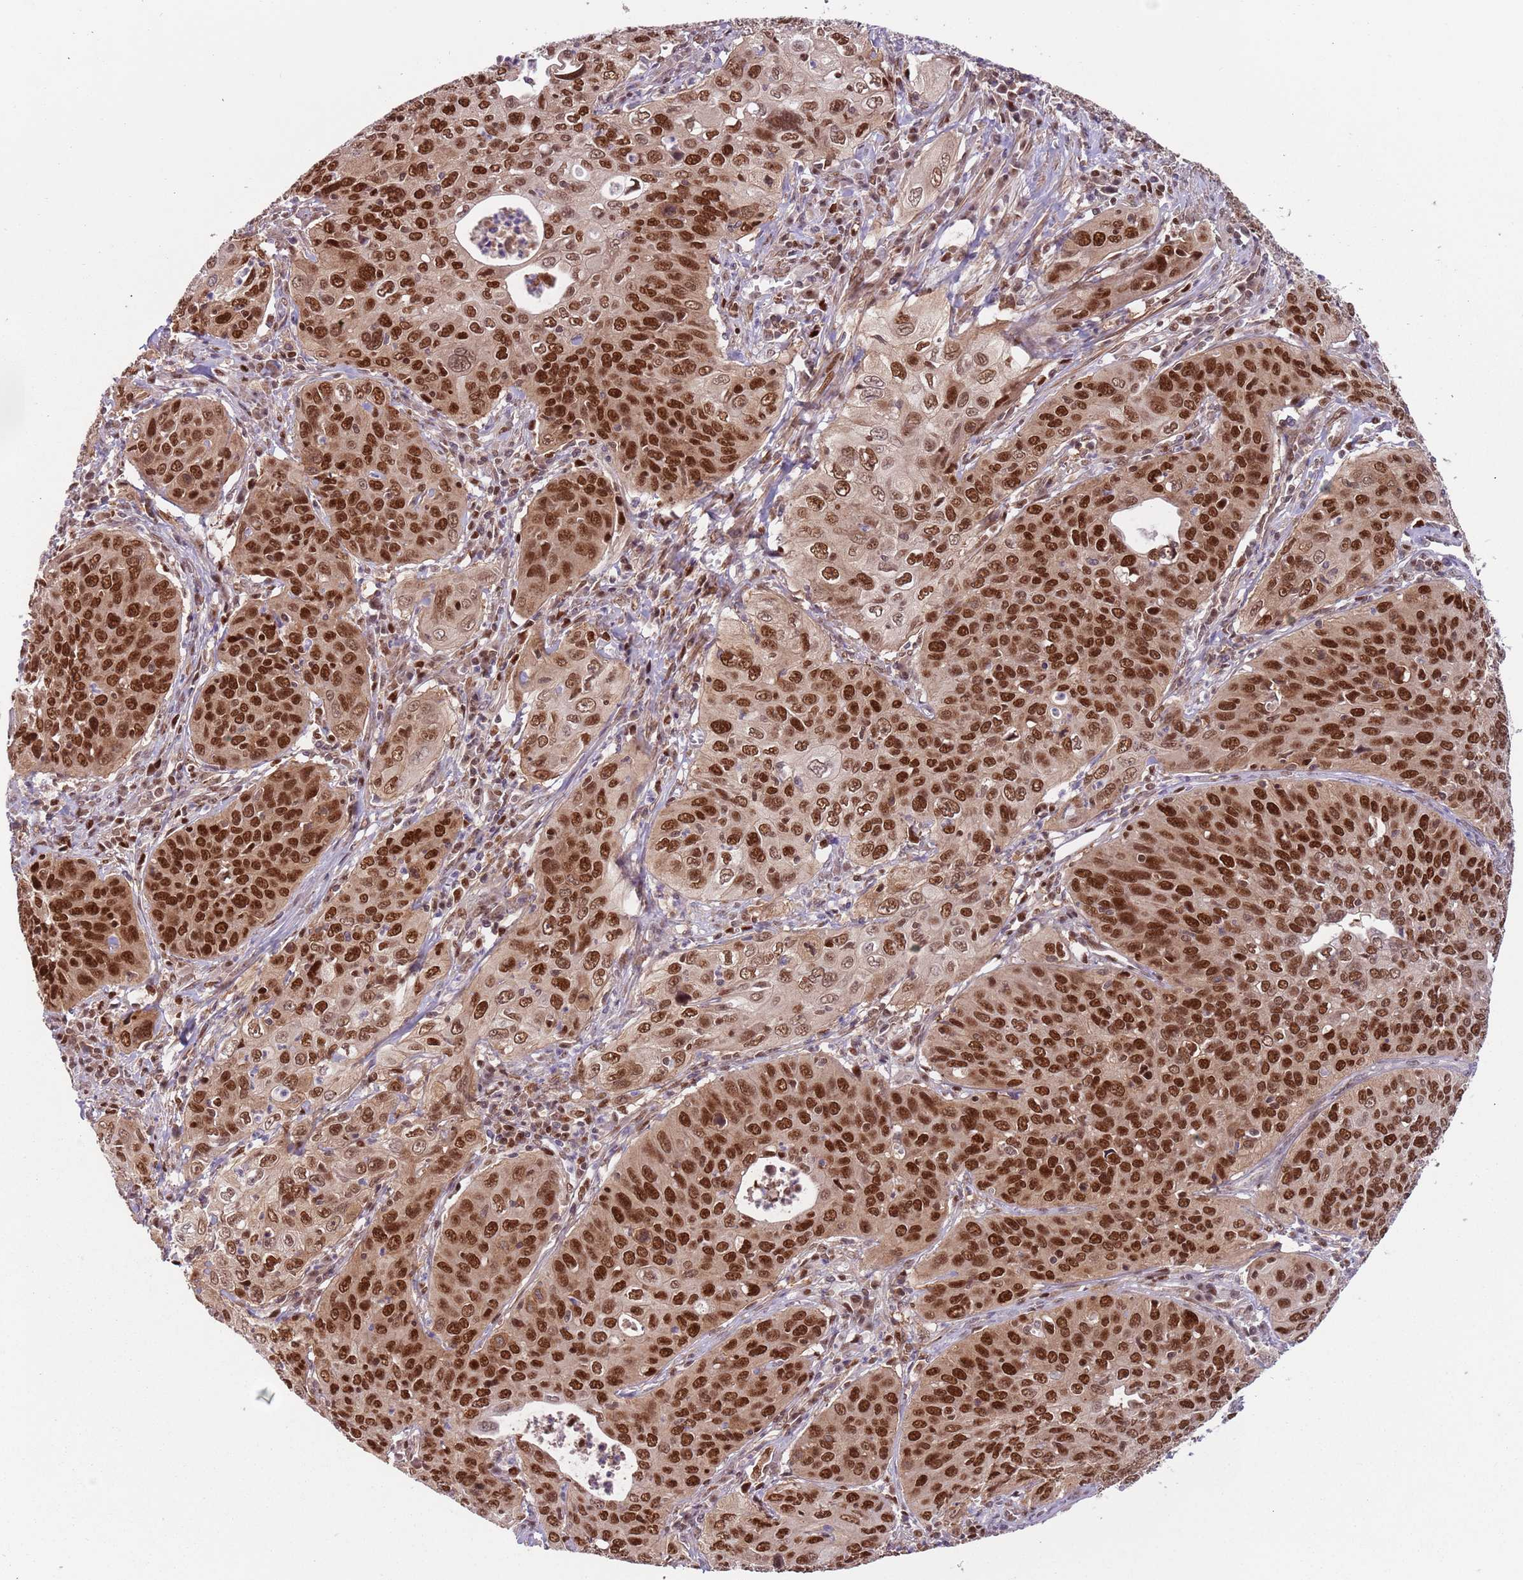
{"staining": {"intensity": "strong", "quantity": ">75%", "location": "nuclear"}, "tissue": "cervical cancer", "cell_type": "Tumor cells", "image_type": "cancer", "snomed": [{"axis": "morphology", "description": "Squamous cell carcinoma, NOS"}, {"axis": "topography", "description": "Cervix"}], "caption": "Immunohistochemistry micrograph of cervical cancer (squamous cell carcinoma) stained for a protein (brown), which shows high levels of strong nuclear staining in about >75% of tumor cells.", "gene": "RMND5B", "patient": {"sex": "female", "age": 36}}